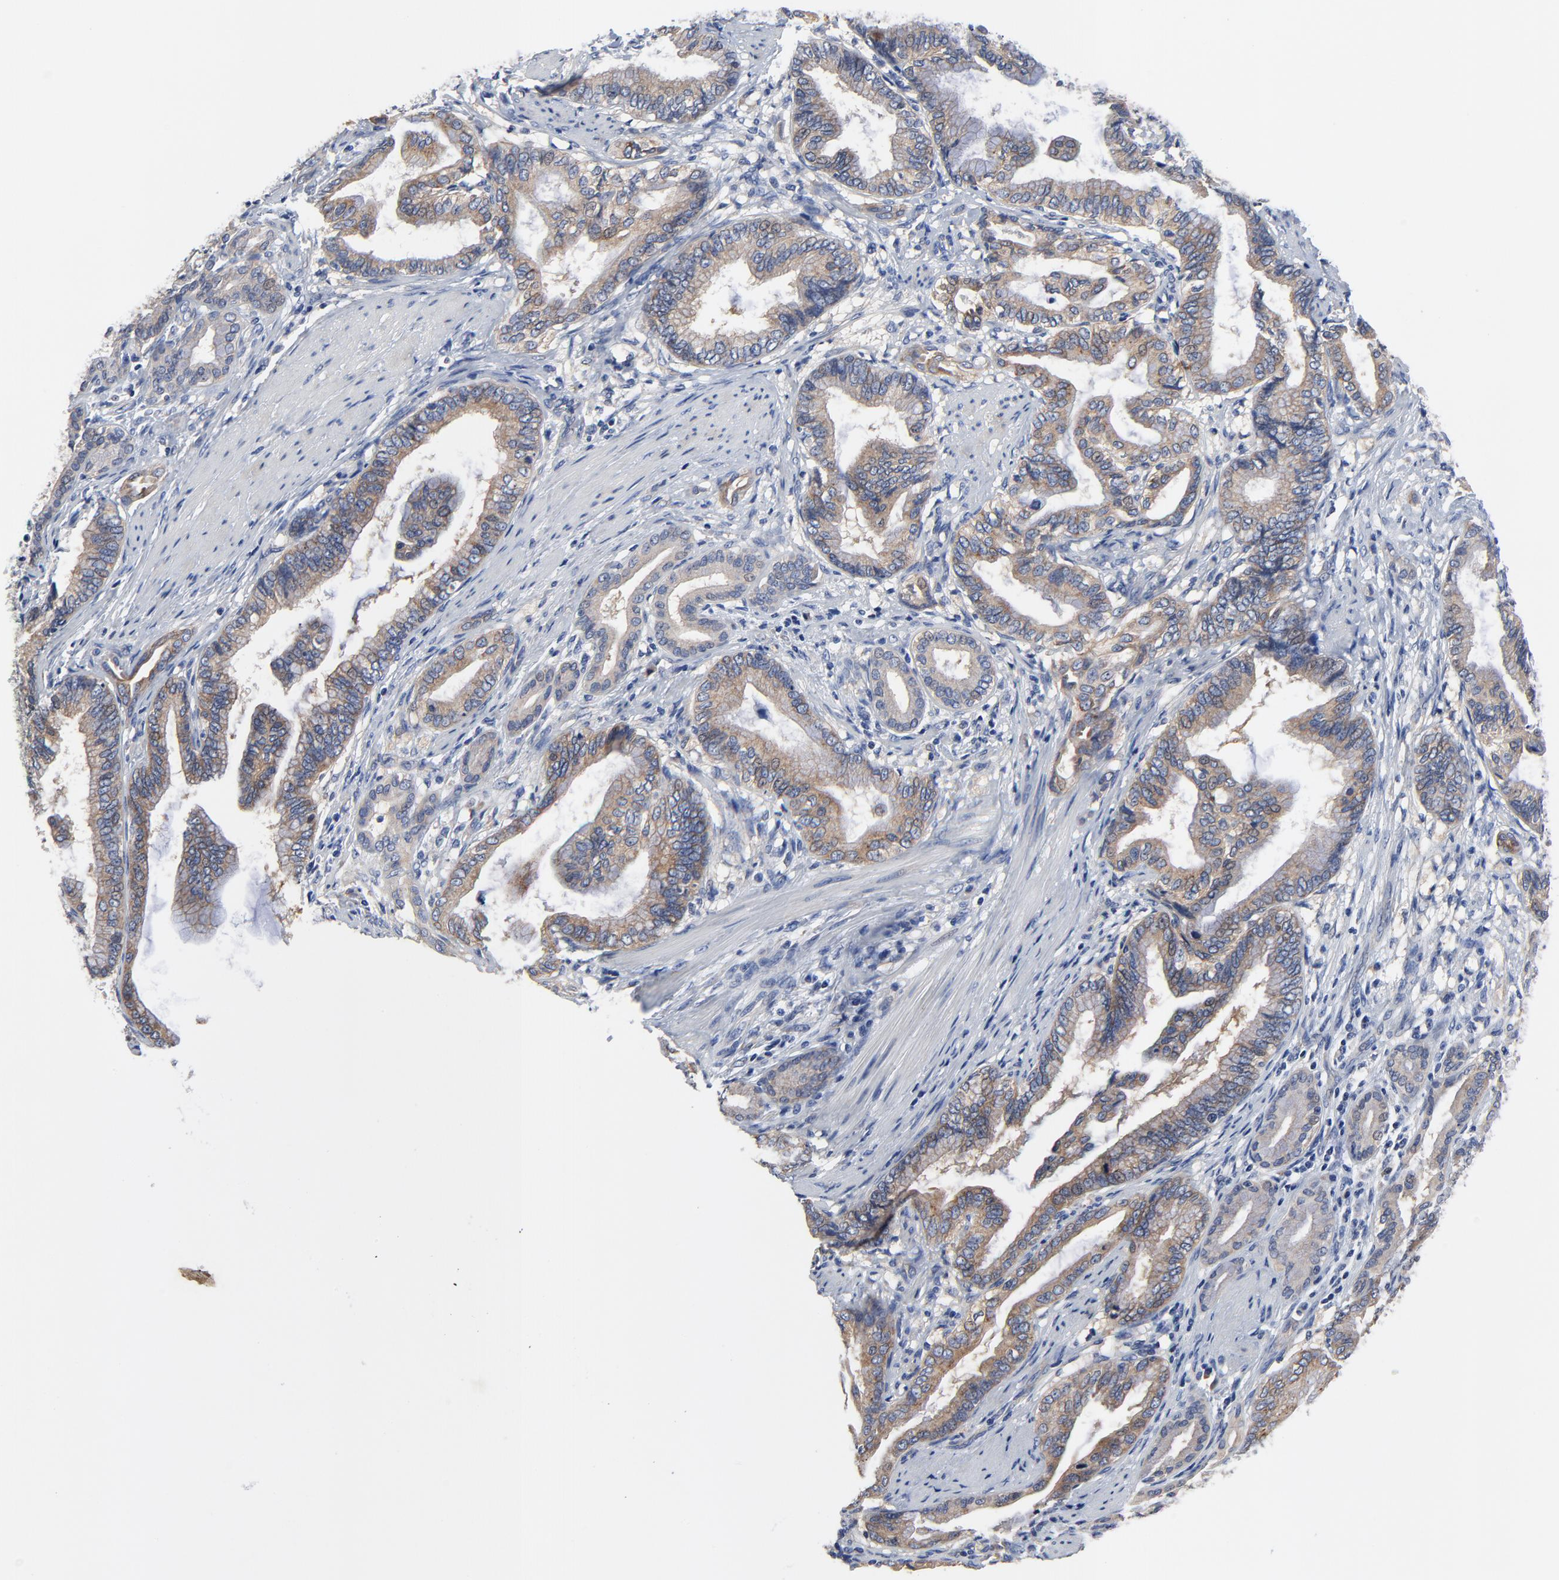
{"staining": {"intensity": "moderate", "quantity": ">75%", "location": "cytoplasmic/membranous"}, "tissue": "pancreatic cancer", "cell_type": "Tumor cells", "image_type": "cancer", "snomed": [{"axis": "morphology", "description": "Adenocarcinoma, NOS"}, {"axis": "topography", "description": "Pancreas"}], "caption": "The image reveals staining of pancreatic cancer (adenocarcinoma), revealing moderate cytoplasmic/membranous protein expression (brown color) within tumor cells.", "gene": "VAV2", "patient": {"sex": "female", "age": 64}}